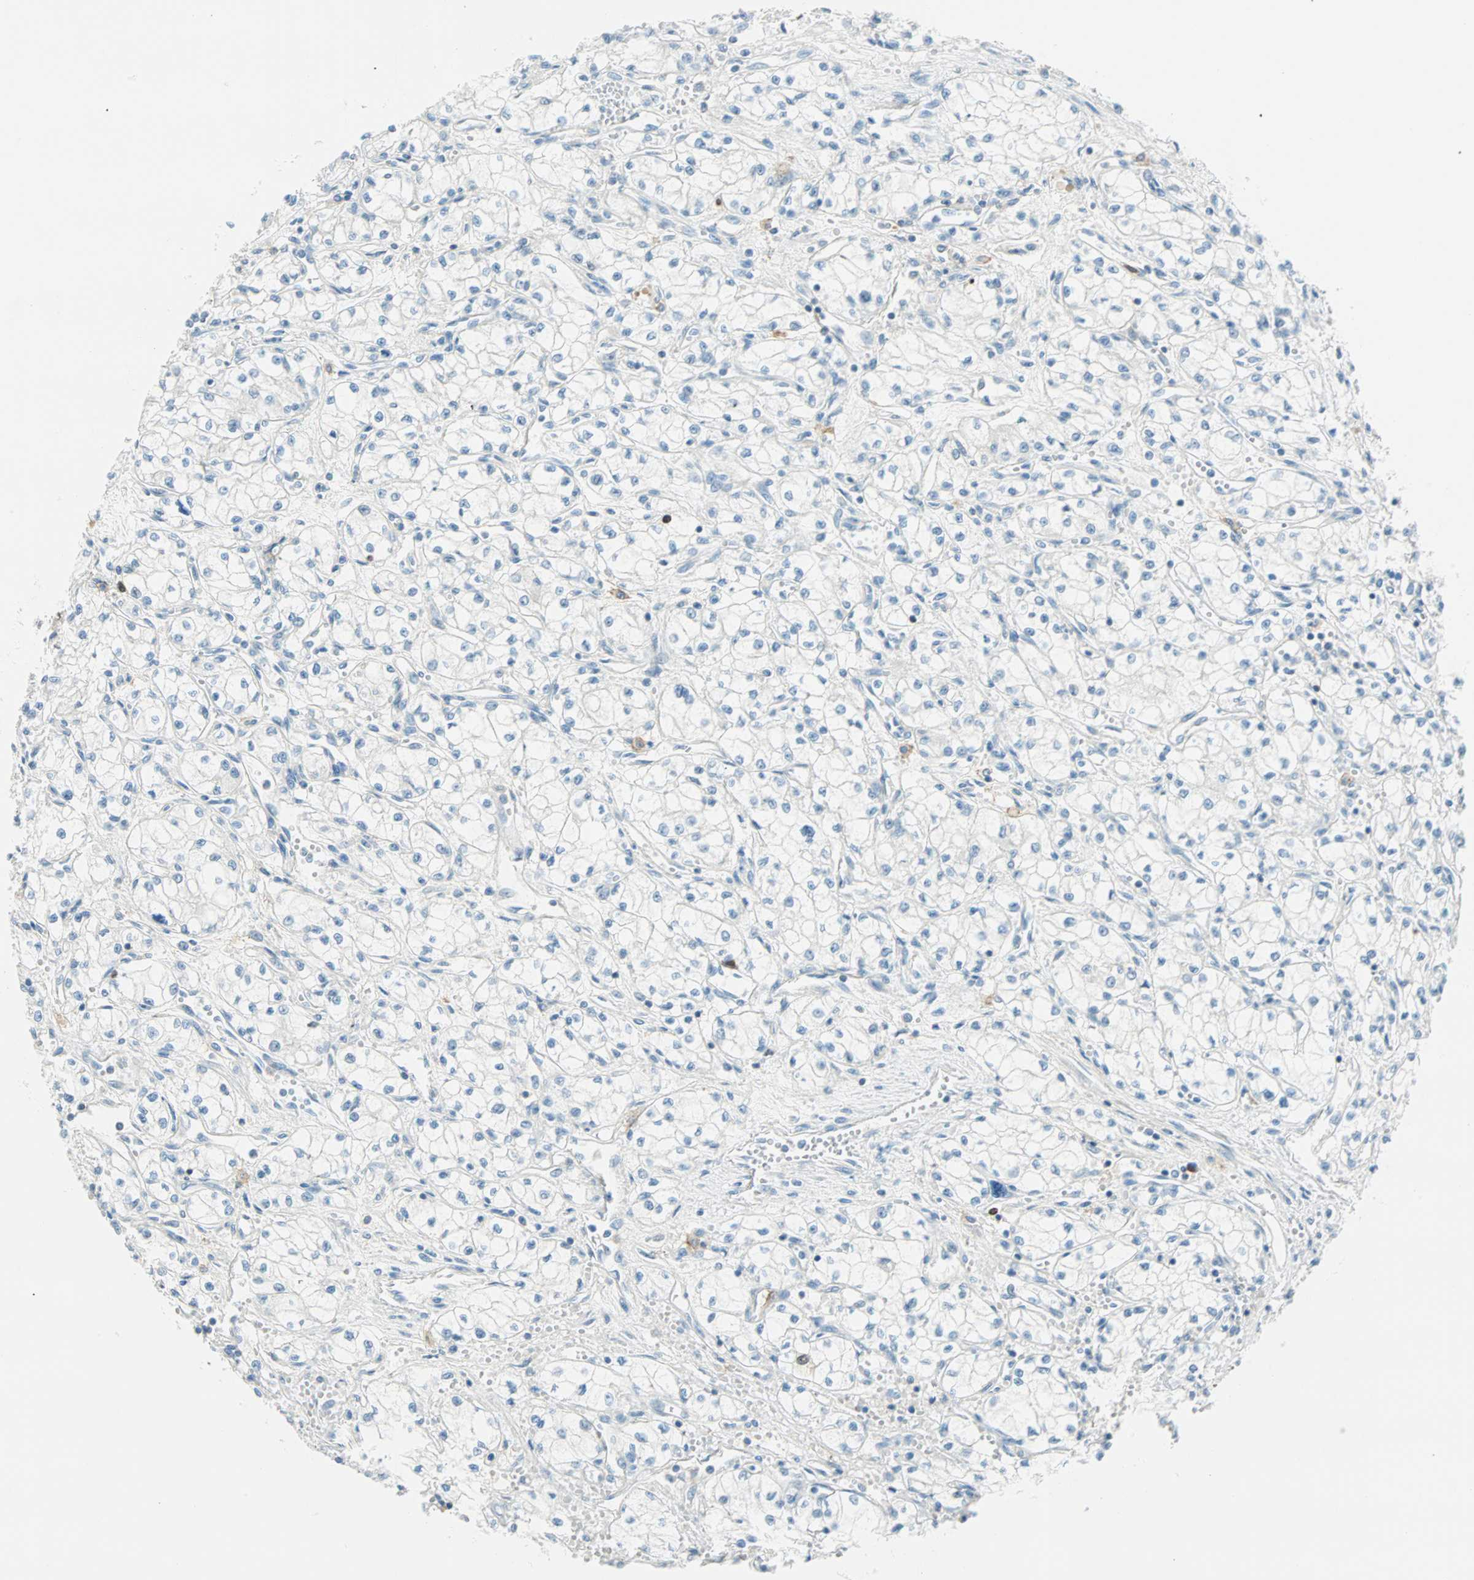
{"staining": {"intensity": "negative", "quantity": "none", "location": "none"}, "tissue": "renal cancer", "cell_type": "Tumor cells", "image_type": "cancer", "snomed": [{"axis": "morphology", "description": "Normal tissue, NOS"}, {"axis": "morphology", "description": "Adenocarcinoma, NOS"}, {"axis": "topography", "description": "Kidney"}], "caption": "The photomicrograph exhibits no significant staining in tumor cells of adenocarcinoma (renal).", "gene": "PTTG1", "patient": {"sex": "male", "age": 59}}